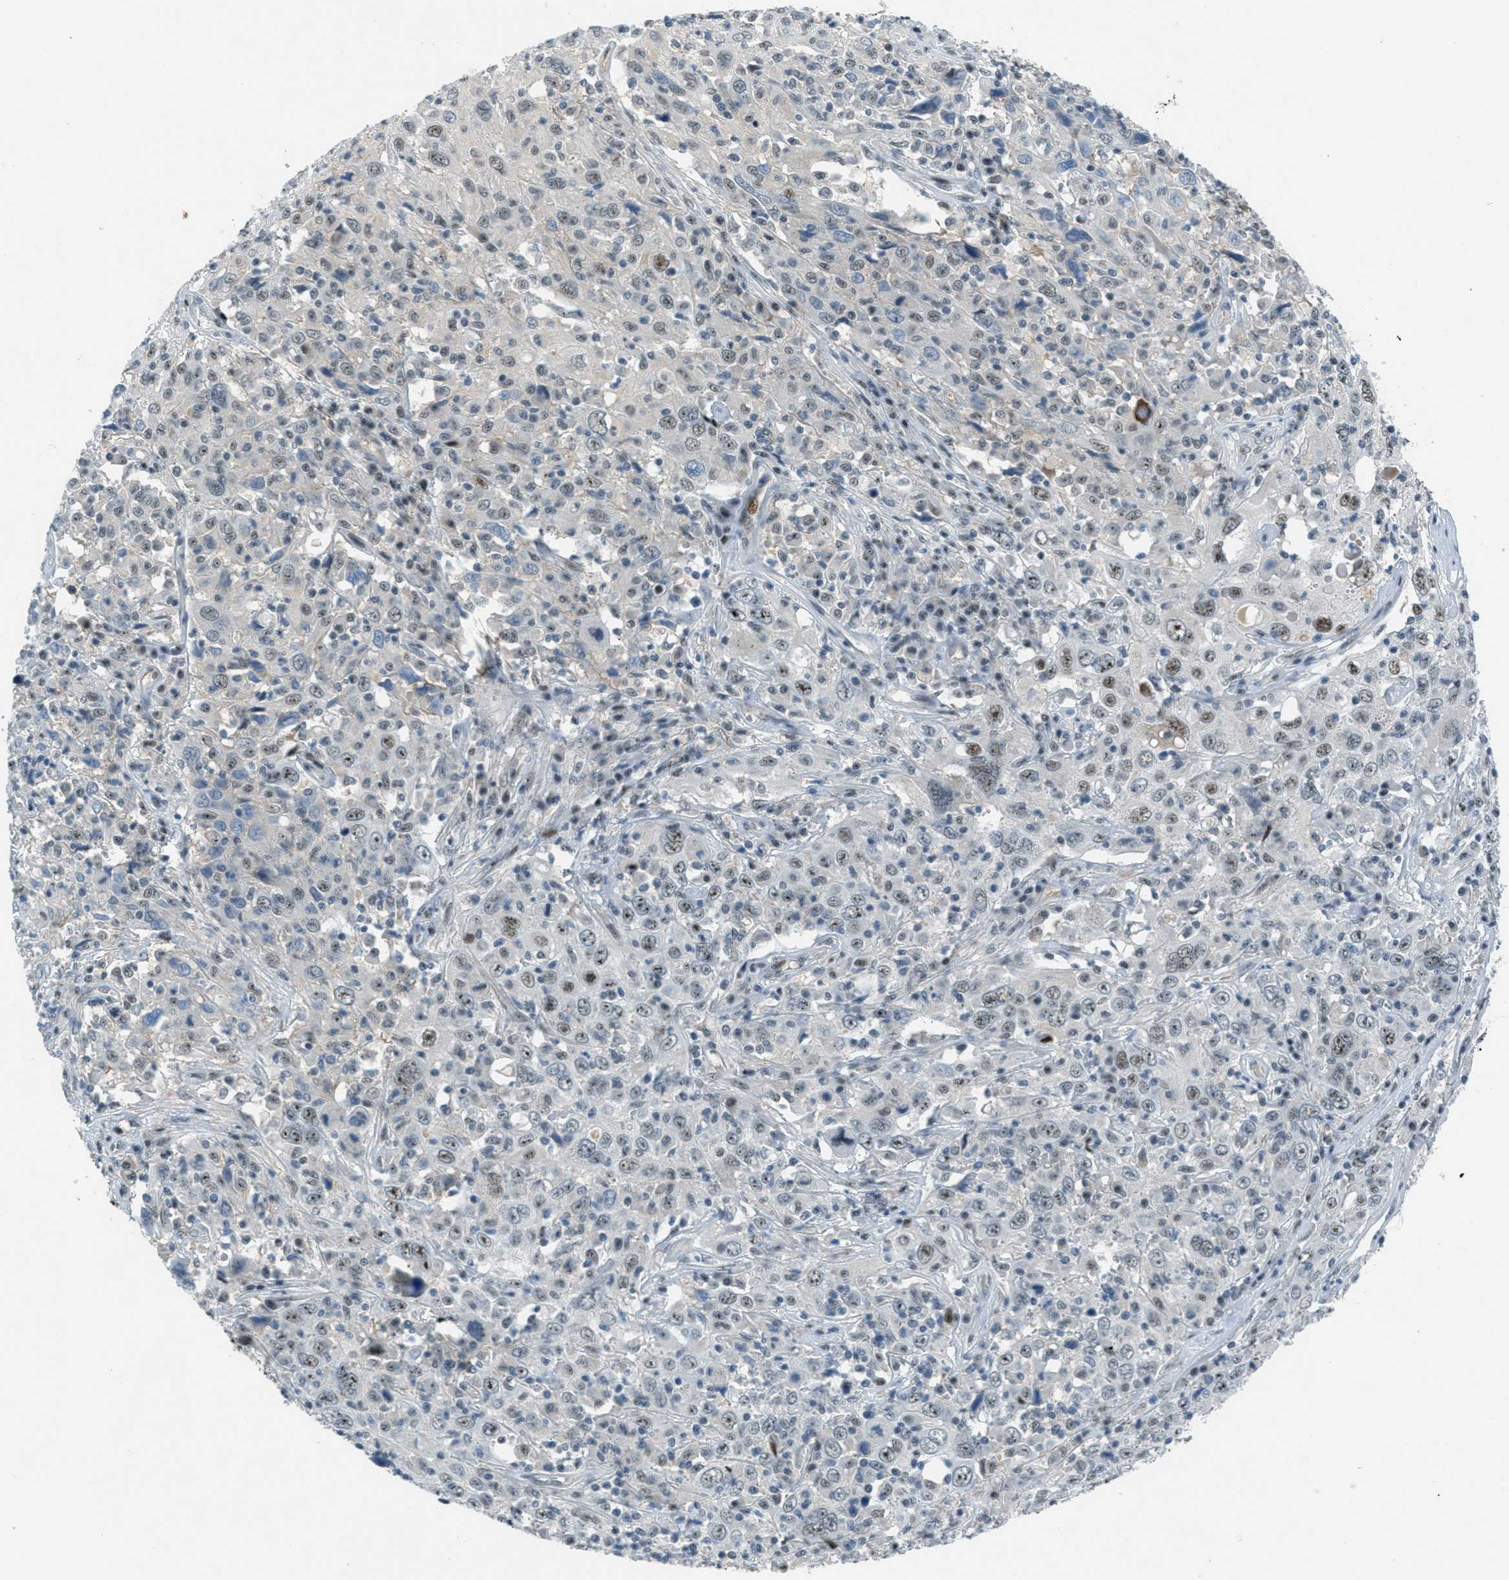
{"staining": {"intensity": "weak", "quantity": "25%-75%", "location": "nuclear"}, "tissue": "cervical cancer", "cell_type": "Tumor cells", "image_type": "cancer", "snomed": [{"axis": "morphology", "description": "Squamous cell carcinoma, NOS"}, {"axis": "topography", "description": "Cervix"}], "caption": "Weak nuclear positivity for a protein is present in about 25%-75% of tumor cells of cervical cancer using IHC.", "gene": "ZDHHC23", "patient": {"sex": "female", "age": 46}}